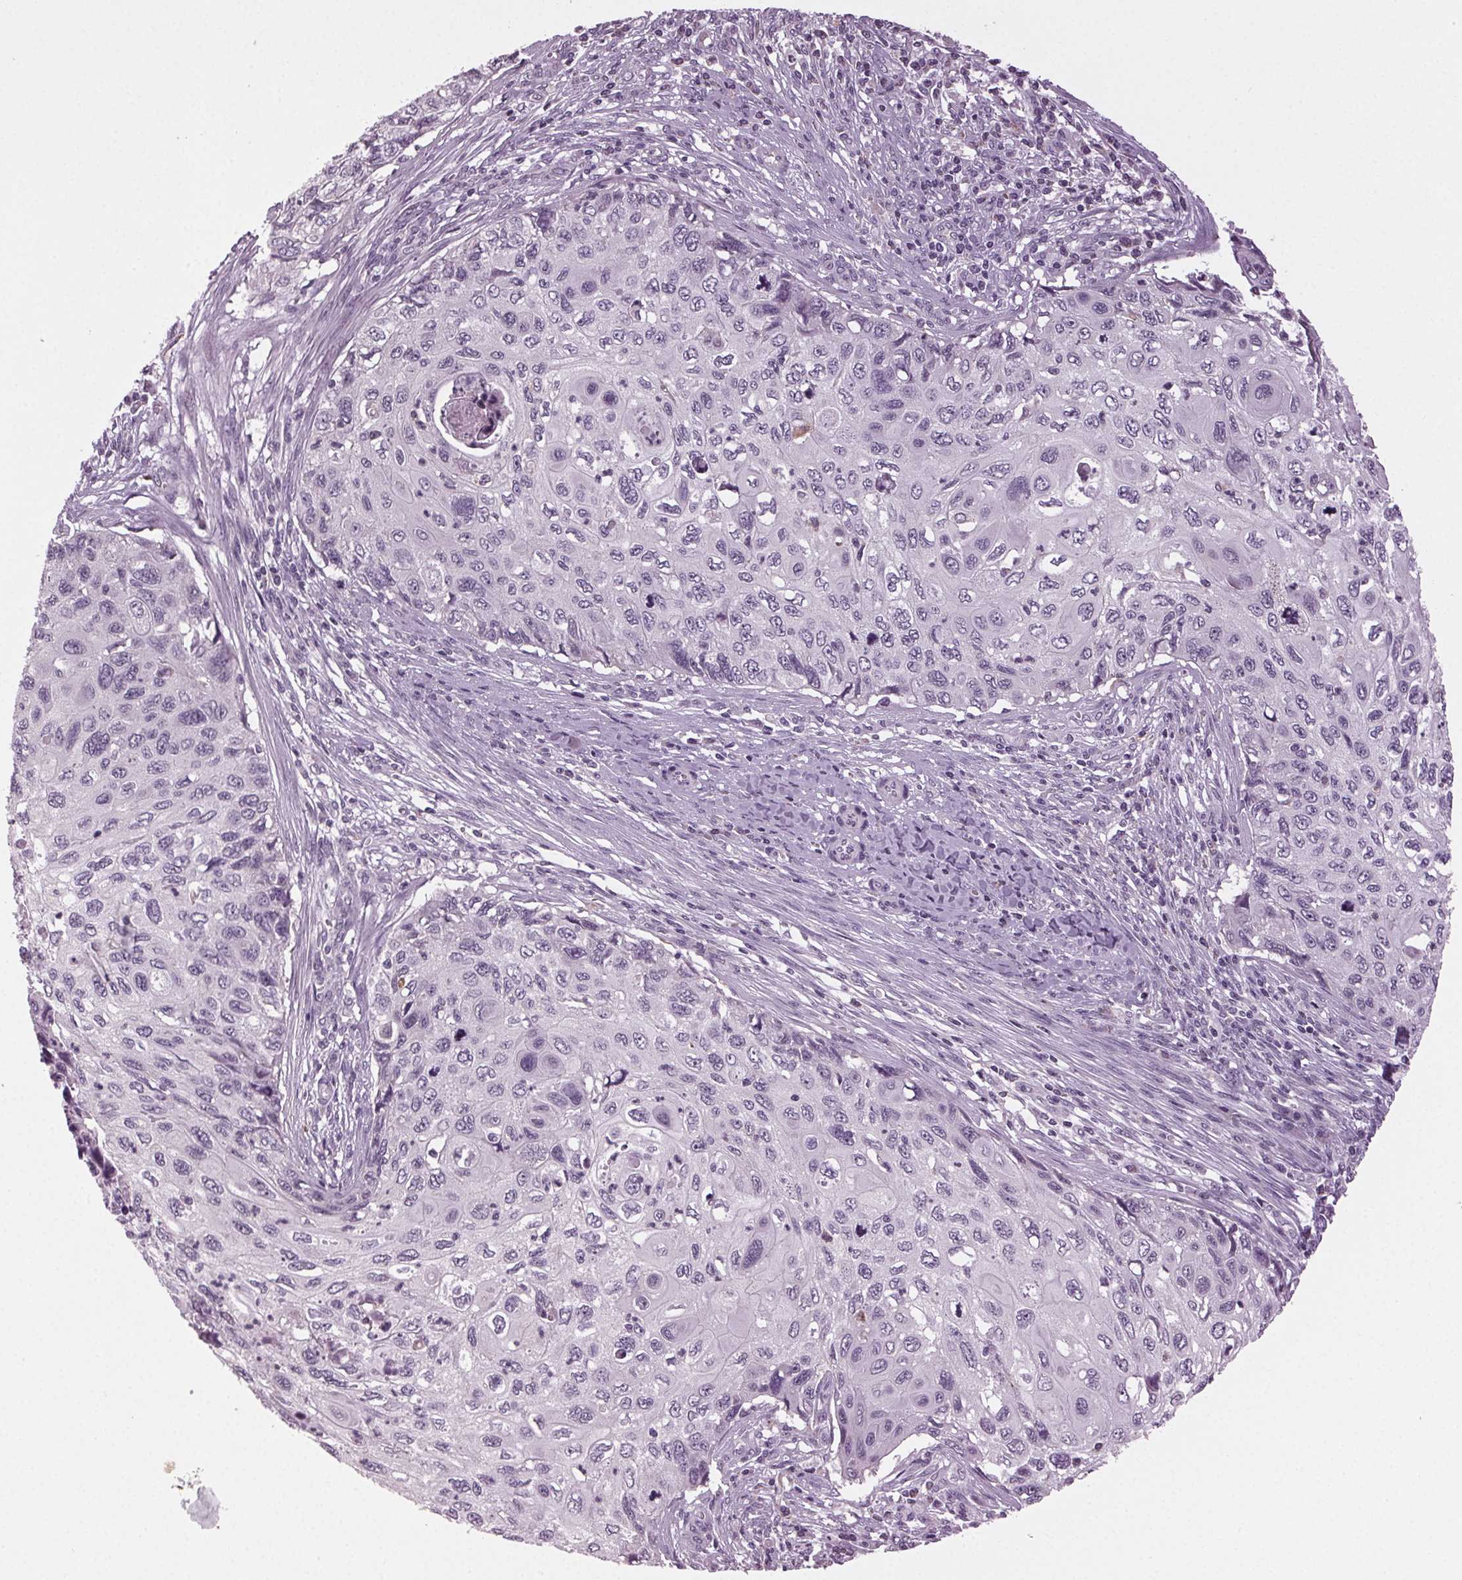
{"staining": {"intensity": "negative", "quantity": "none", "location": "none"}, "tissue": "cervical cancer", "cell_type": "Tumor cells", "image_type": "cancer", "snomed": [{"axis": "morphology", "description": "Squamous cell carcinoma, NOS"}, {"axis": "topography", "description": "Cervix"}], "caption": "Immunohistochemical staining of human cervical cancer (squamous cell carcinoma) displays no significant positivity in tumor cells.", "gene": "DNAH12", "patient": {"sex": "female", "age": 70}}